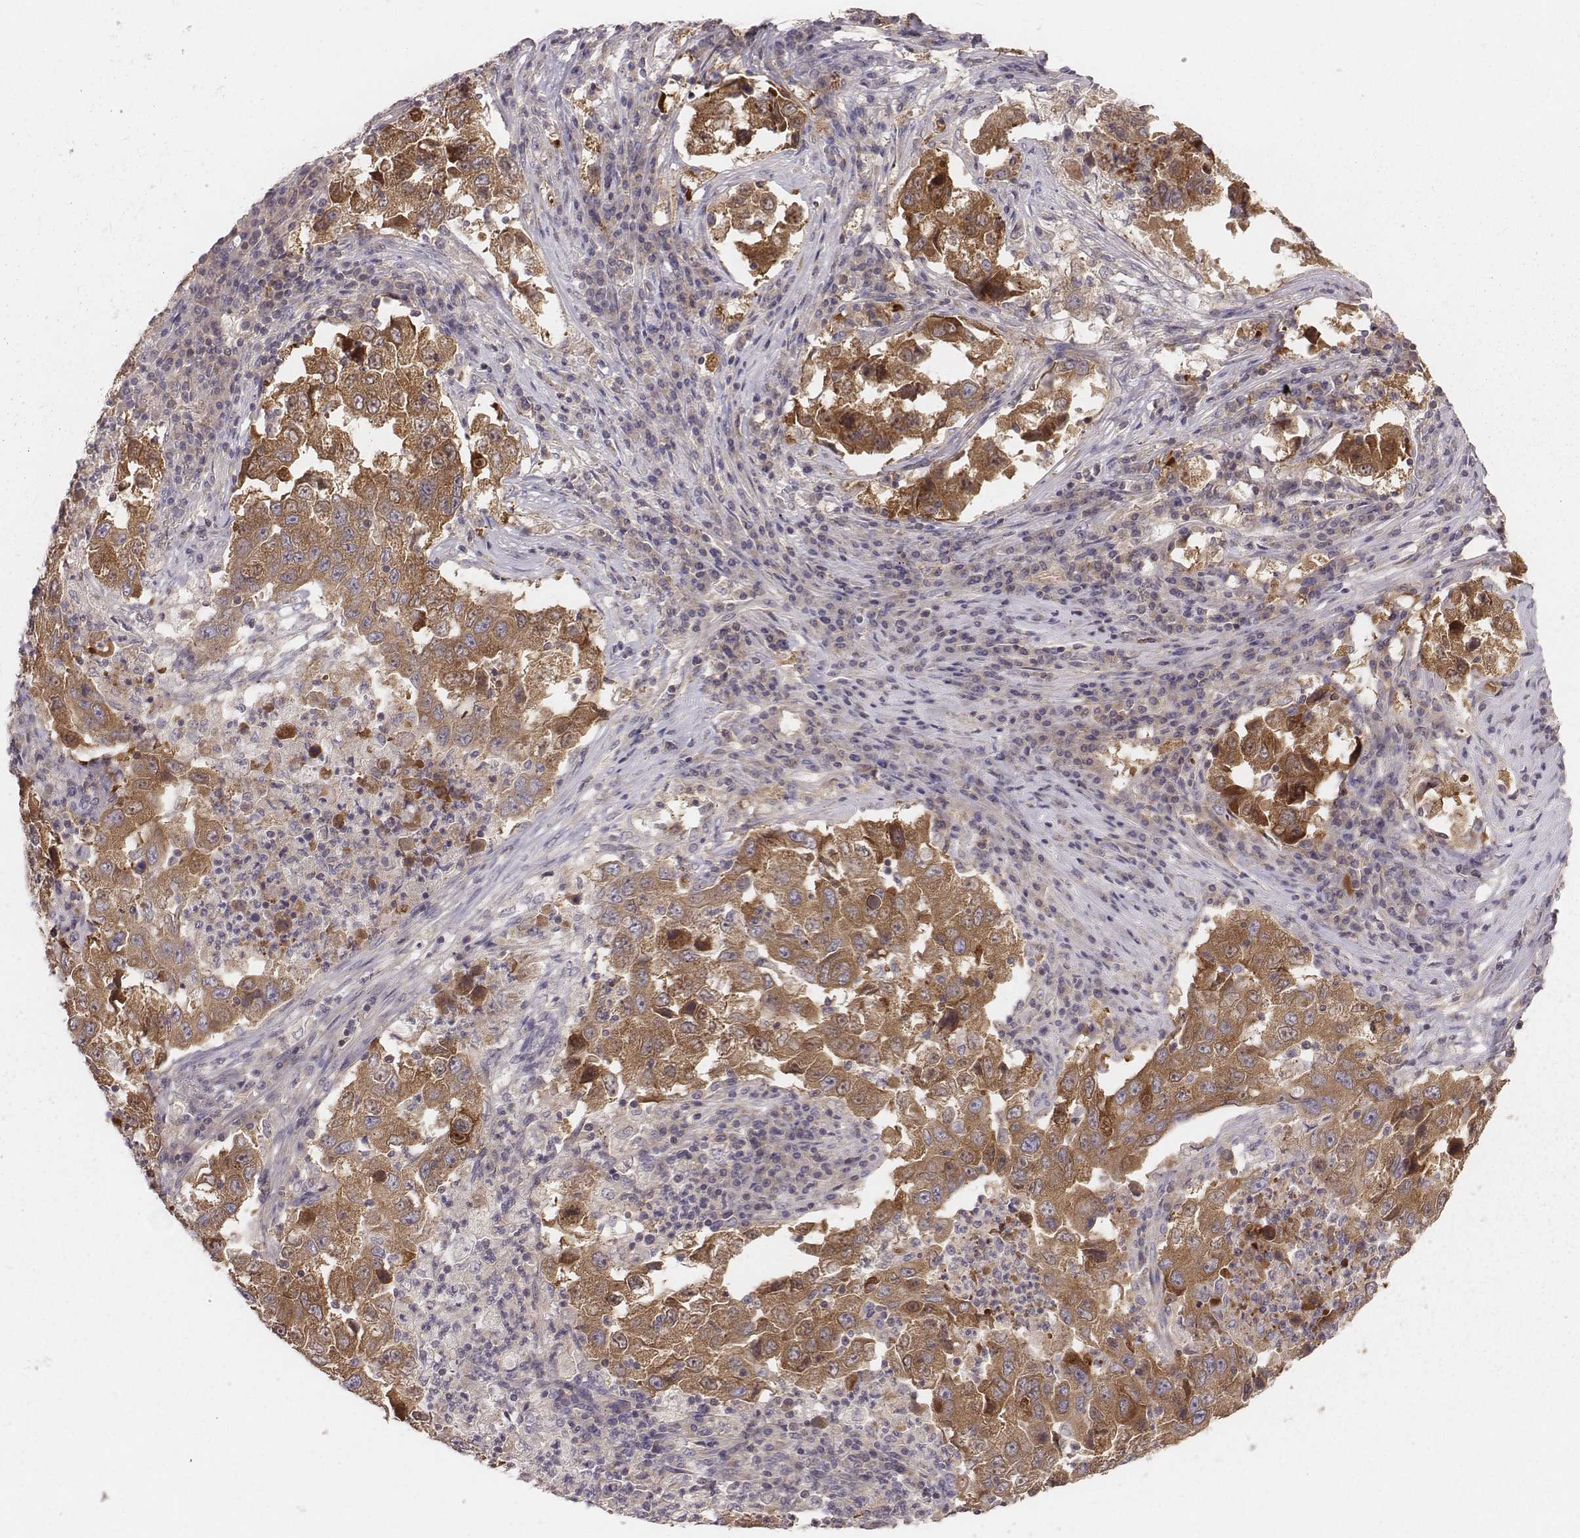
{"staining": {"intensity": "moderate", "quantity": ">75%", "location": "cytoplasmic/membranous"}, "tissue": "lung cancer", "cell_type": "Tumor cells", "image_type": "cancer", "snomed": [{"axis": "morphology", "description": "Adenocarcinoma, NOS"}, {"axis": "topography", "description": "Lung"}], "caption": "Immunohistochemistry (IHC) of human lung cancer (adenocarcinoma) demonstrates medium levels of moderate cytoplasmic/membranous positivity in approximately >75% of tumor cells. Using DAB (brown) and hematoxylin (blue) stains, captured at high magnification using brightfield microscopy.", "gene": "CAD", "patient": {"sex": "male", "age": 73}}